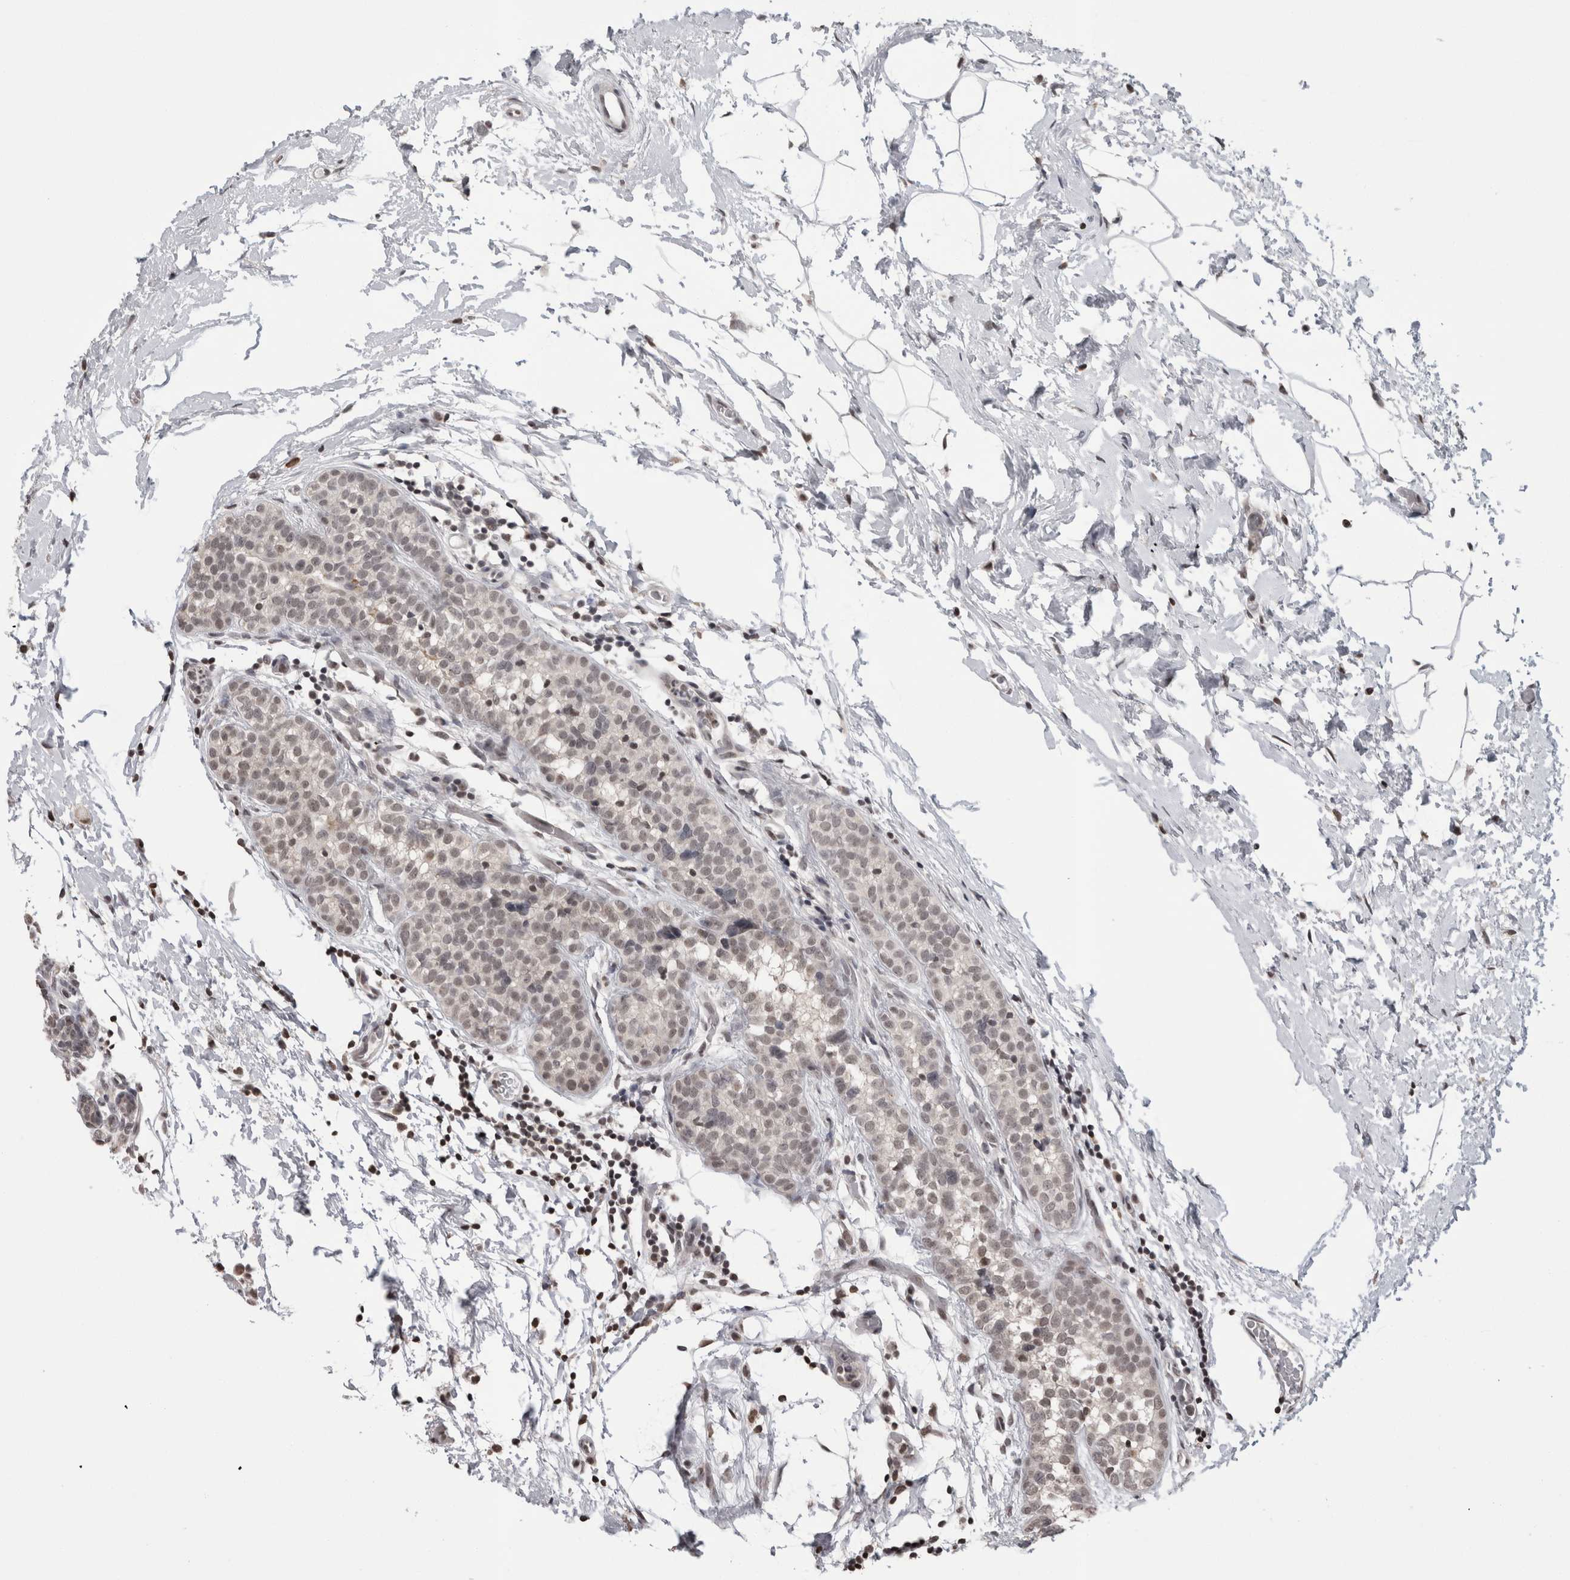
{"staining": {"intensity": "negative", "quantity": "none", "location": "none"}, "tissue": "breast cancer", "cell_type": "Tumor cells", "image_type": "cancer", "snomed": [{"axis": "morphology", "description": "Lobular carcinoma"}, {"axis": "topography", "description": "Breast"}], "caption": "Immunohistochemistry histopathology image of human breast cancer (lobular carcinoma) stained for a protein (brown), which displays no positivity in tumor cells.", "gene": "ZBTB11", "patient": {"sex": "female", "age": 50}}